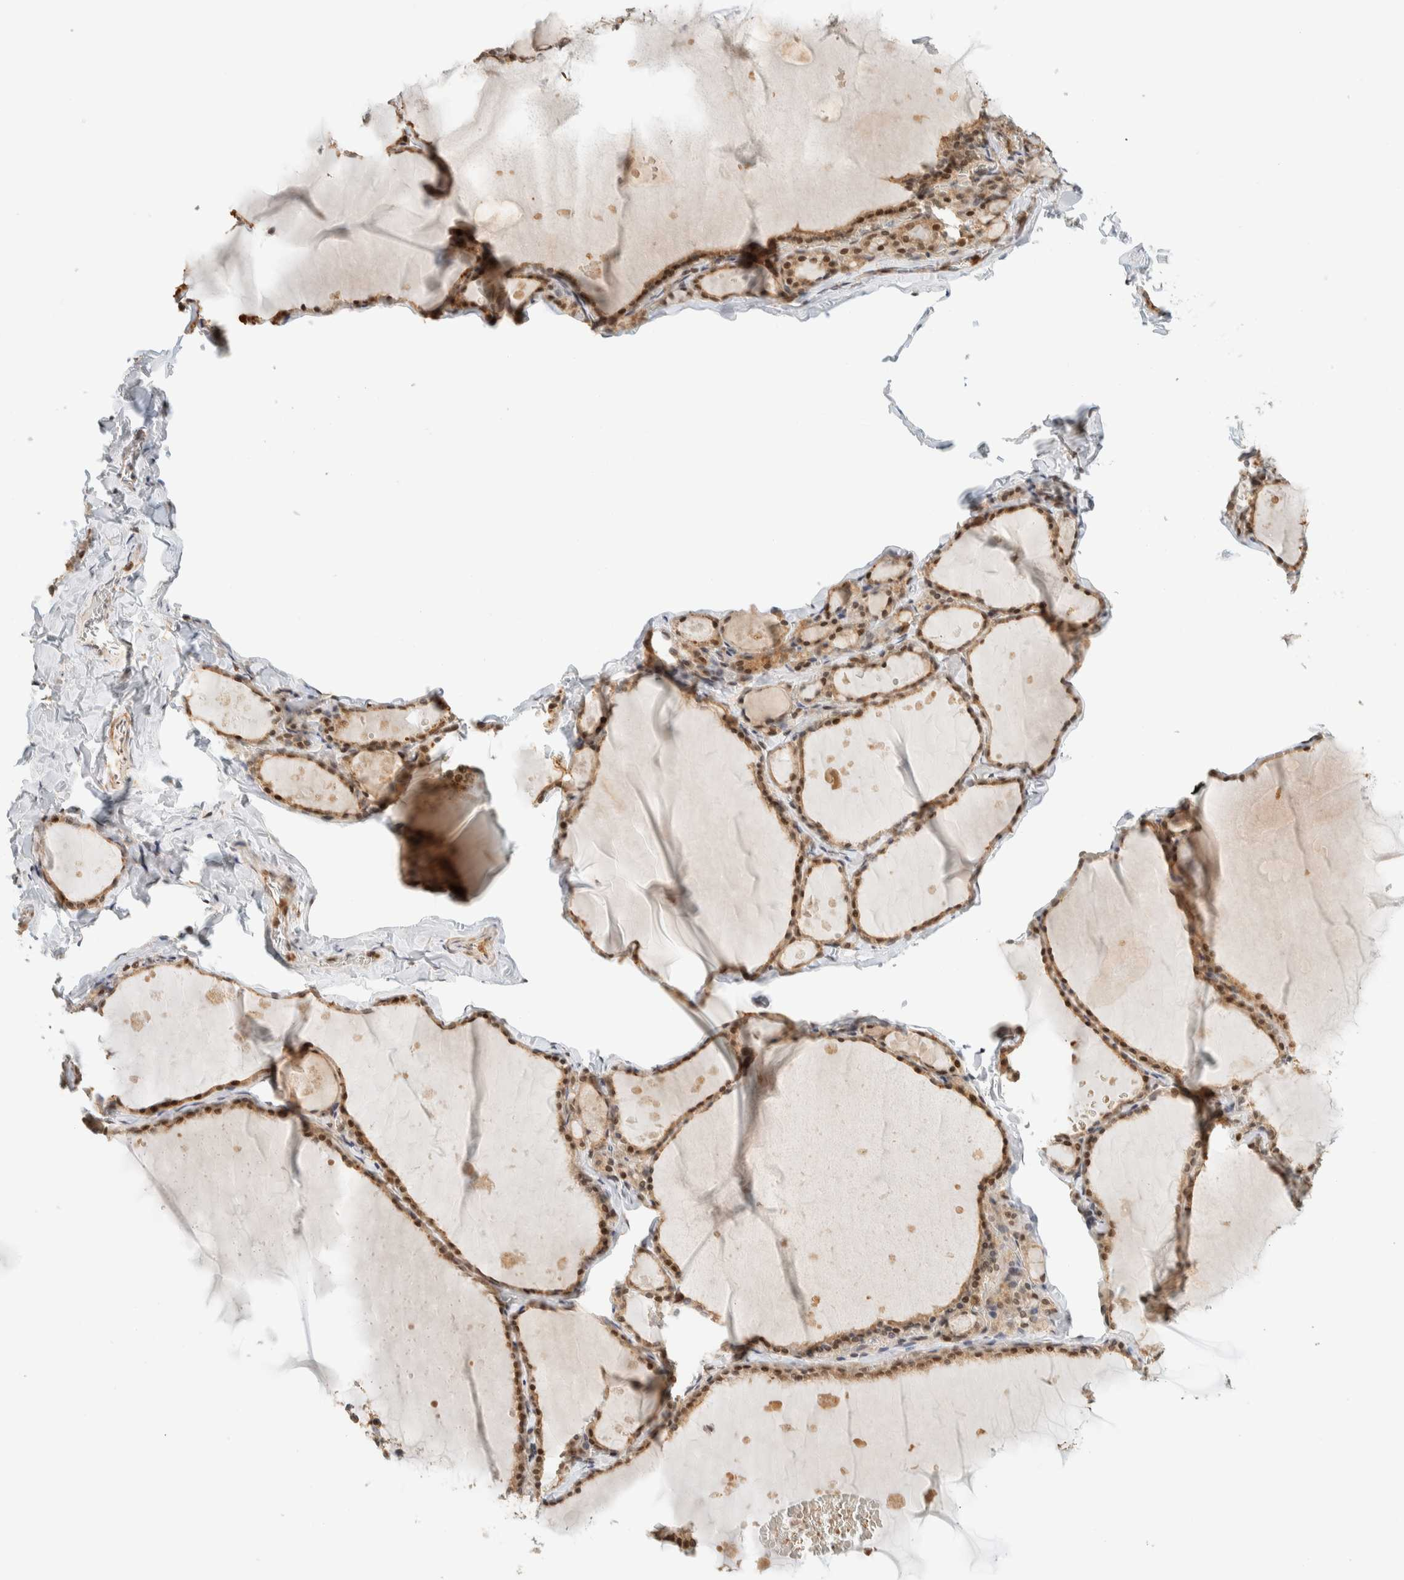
{"staining": {"intensity": "moderate", "quantity": ">75%", "location": "cytoplasmic/membranous,nuclear"}, "tissue": "thyroid gland", "cell_type": "Glandular cells", "image_type": "normal", "snomed": [{"axis": "morphology", "description": "Normal tissue, NOS"}, {"axis": "topography", "description": "Thyroid gland"}], "caption": "Immunohistochemical staining of normal thyroid gland reveals moderate cytoplasmic/membranous,nuclear protein positivity in about >75% of glandular cells.", "gene": "ARFGEF1", "patient": {"sex": "male", "age": 56}}